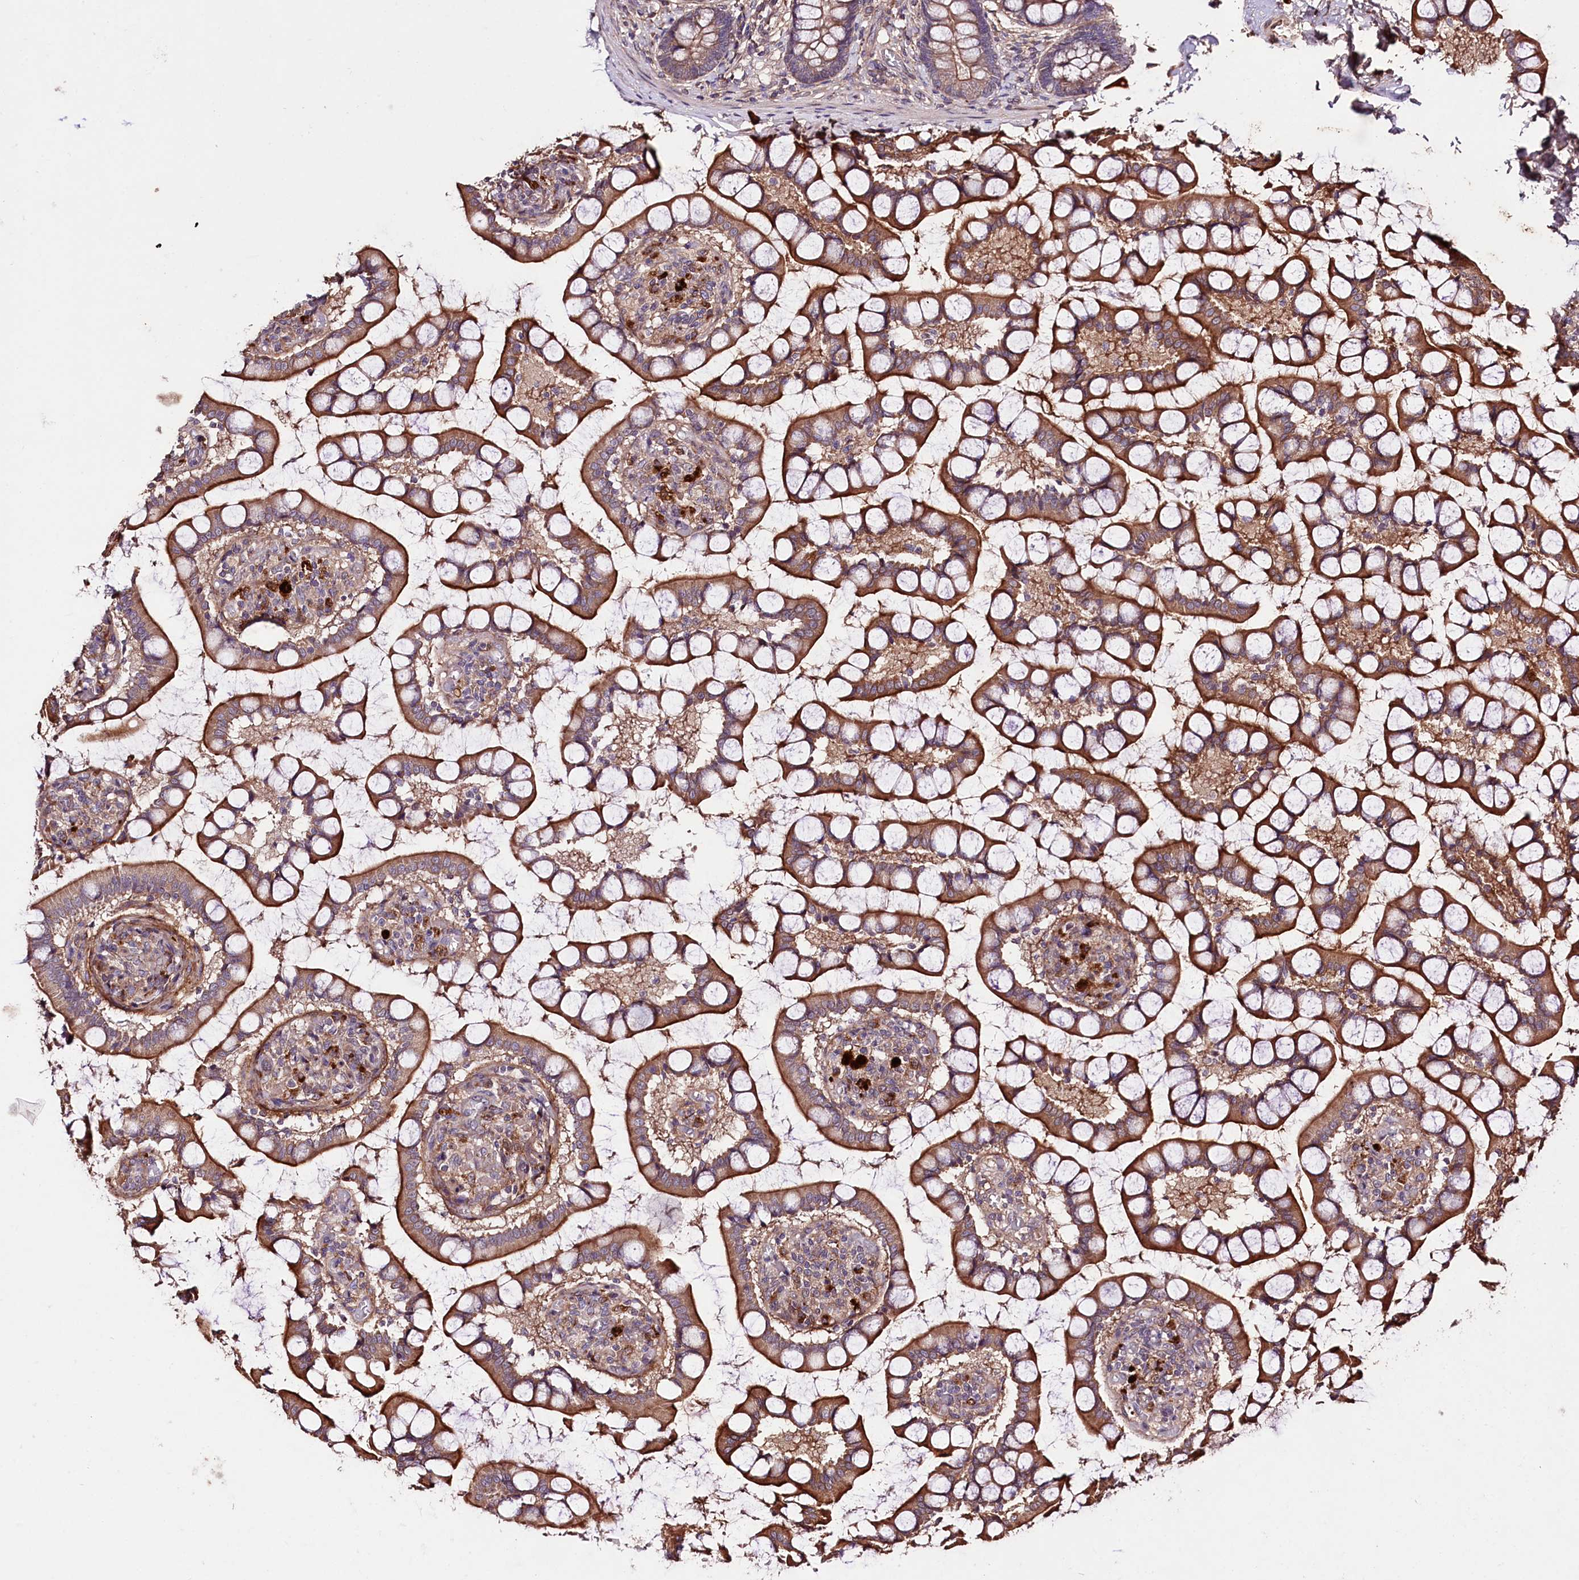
{"staining": {"intensity": "strong", "quantity": ">75%", "location": "cytoplasmic/membranous"}, "tissue": "small intestine", "cell_type": "Glandular cells", "image_type": "normal", "snomed": [{"axis": "morphology", "description": "Normal tissue, NOS"}, {"axis": "topography", "description": "Small intestine"}], "caption": "Immunohistochemical staining of unremarkable human small intestine exhibits strong cytoplasmic/membranous protein expression in approximately >75% of glandular cells. (DAB IHC with brightfield microscopy, high magnification).", "gene": "TNPO3", "patient": {"sex": "male", "age": 52}}